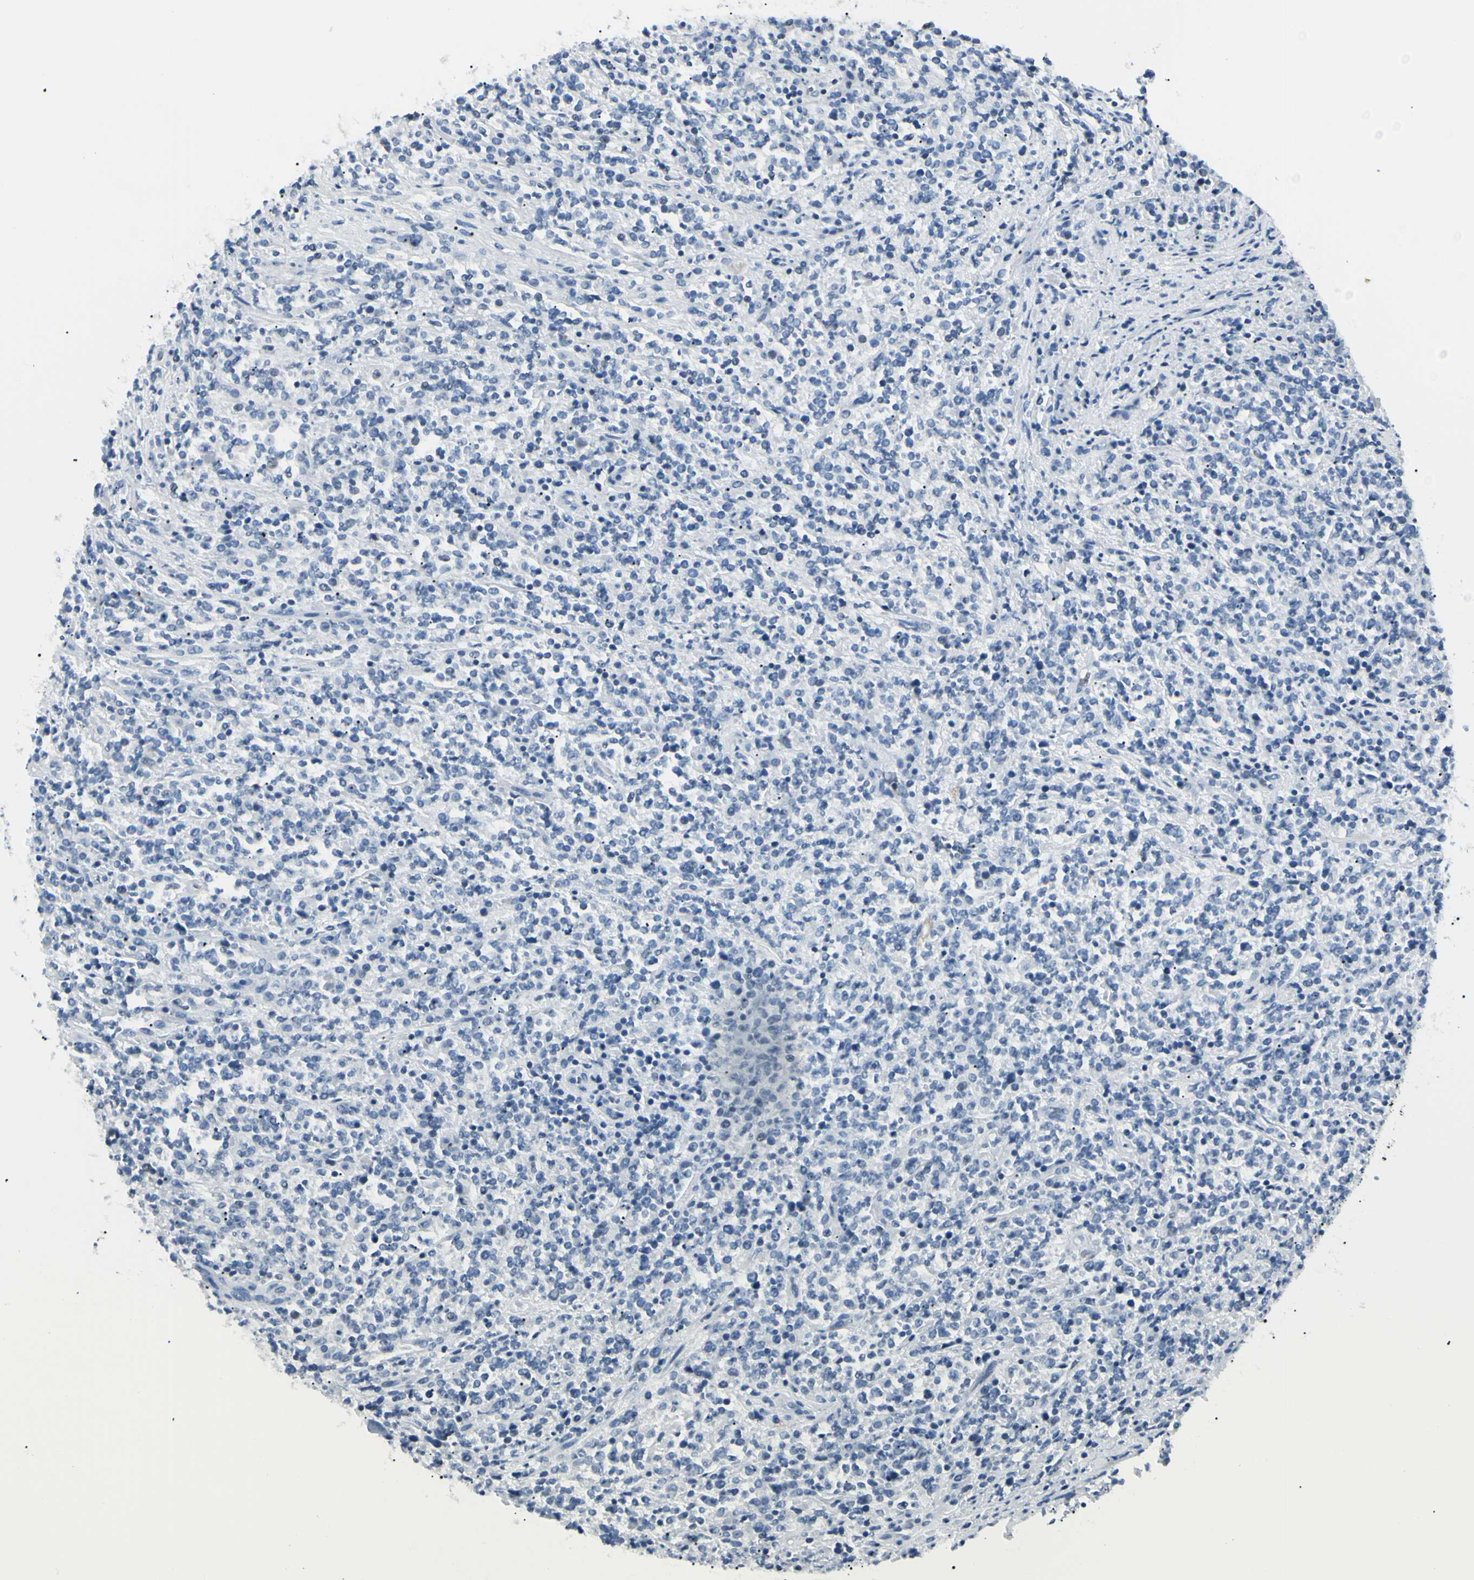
{"staining": {"intensity": "negative", "quantity": "none", "location": "none"}, "tissue": "lymphoma", "cell_type": "Tumor cells", "image_type": "cancer", "snomed": [{"axis": "morphology", "description": "Malignant lymphoma, non-Hodgkin's type, High grade"}, {"axis": "topography", "description": "Soft tissue"}], "caption": "Immunohistochemistry photomicrograph of neoplastic tissue: human lymphoma stained with DAB shows no significant protein staining in tumor cells.", "gene": "CA2", "patient": {"sex": "male", "age": 18}}